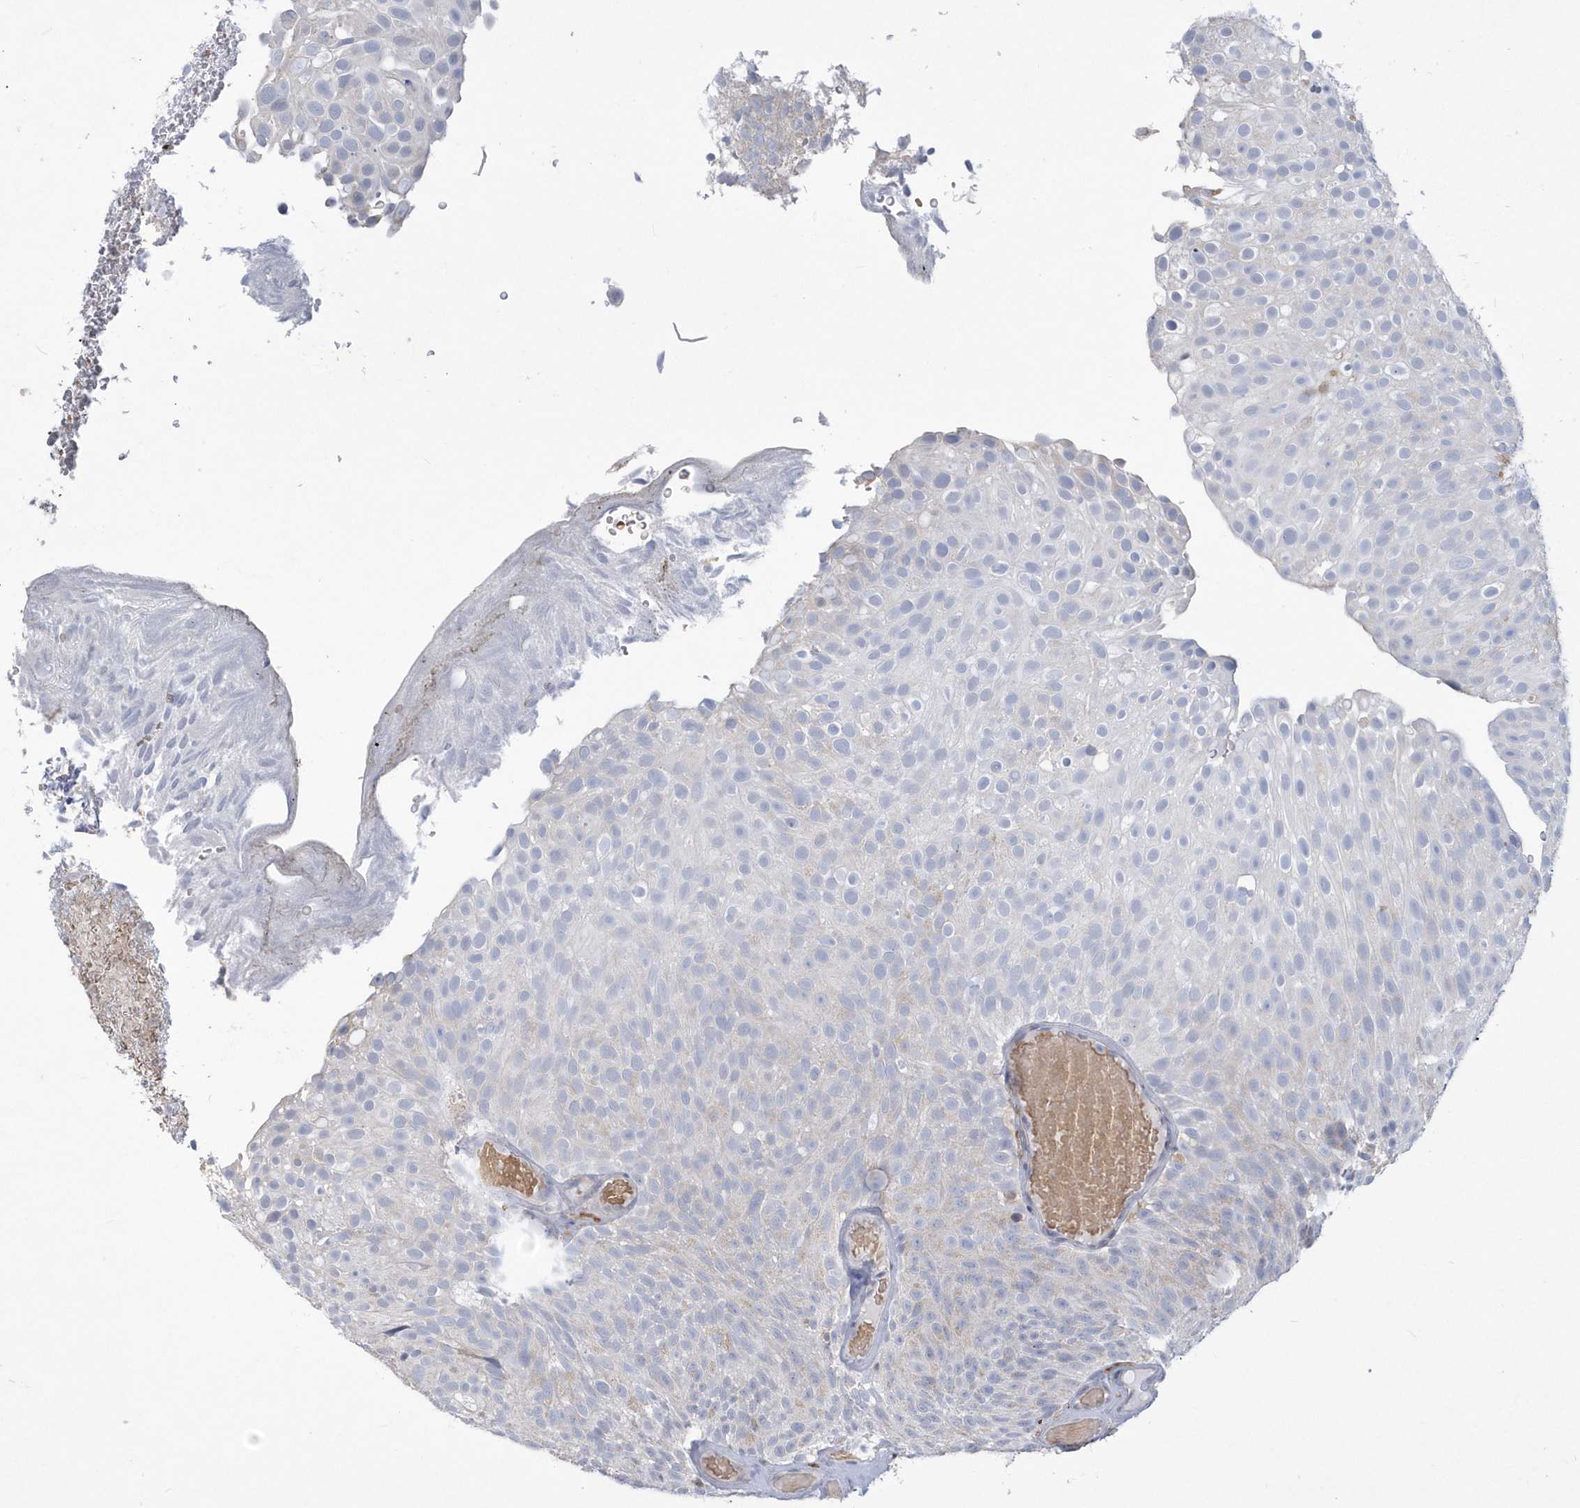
{"staining": {"intensity": "negative", "quantity": "none", "location": "none"}, "tissue": "urothelial cancer", "cell_type": "Tumor cells", "image_type": "cancer", "snomed": [{"axis": "morphology", "description": "Urothelial carcinoma, Low grade"}, {"axis": "topography", "description": "Urinary bladder"}], "caption": "High magnification brightfield microscopy of urothelial carcinoma (low-grade) stained with DAB (brown) and counterstained with hematoxylin (blue): tumor cells show no significant expression.", "gene": "TSPEAR", "patient": {"sex": "male", "age": 78}}